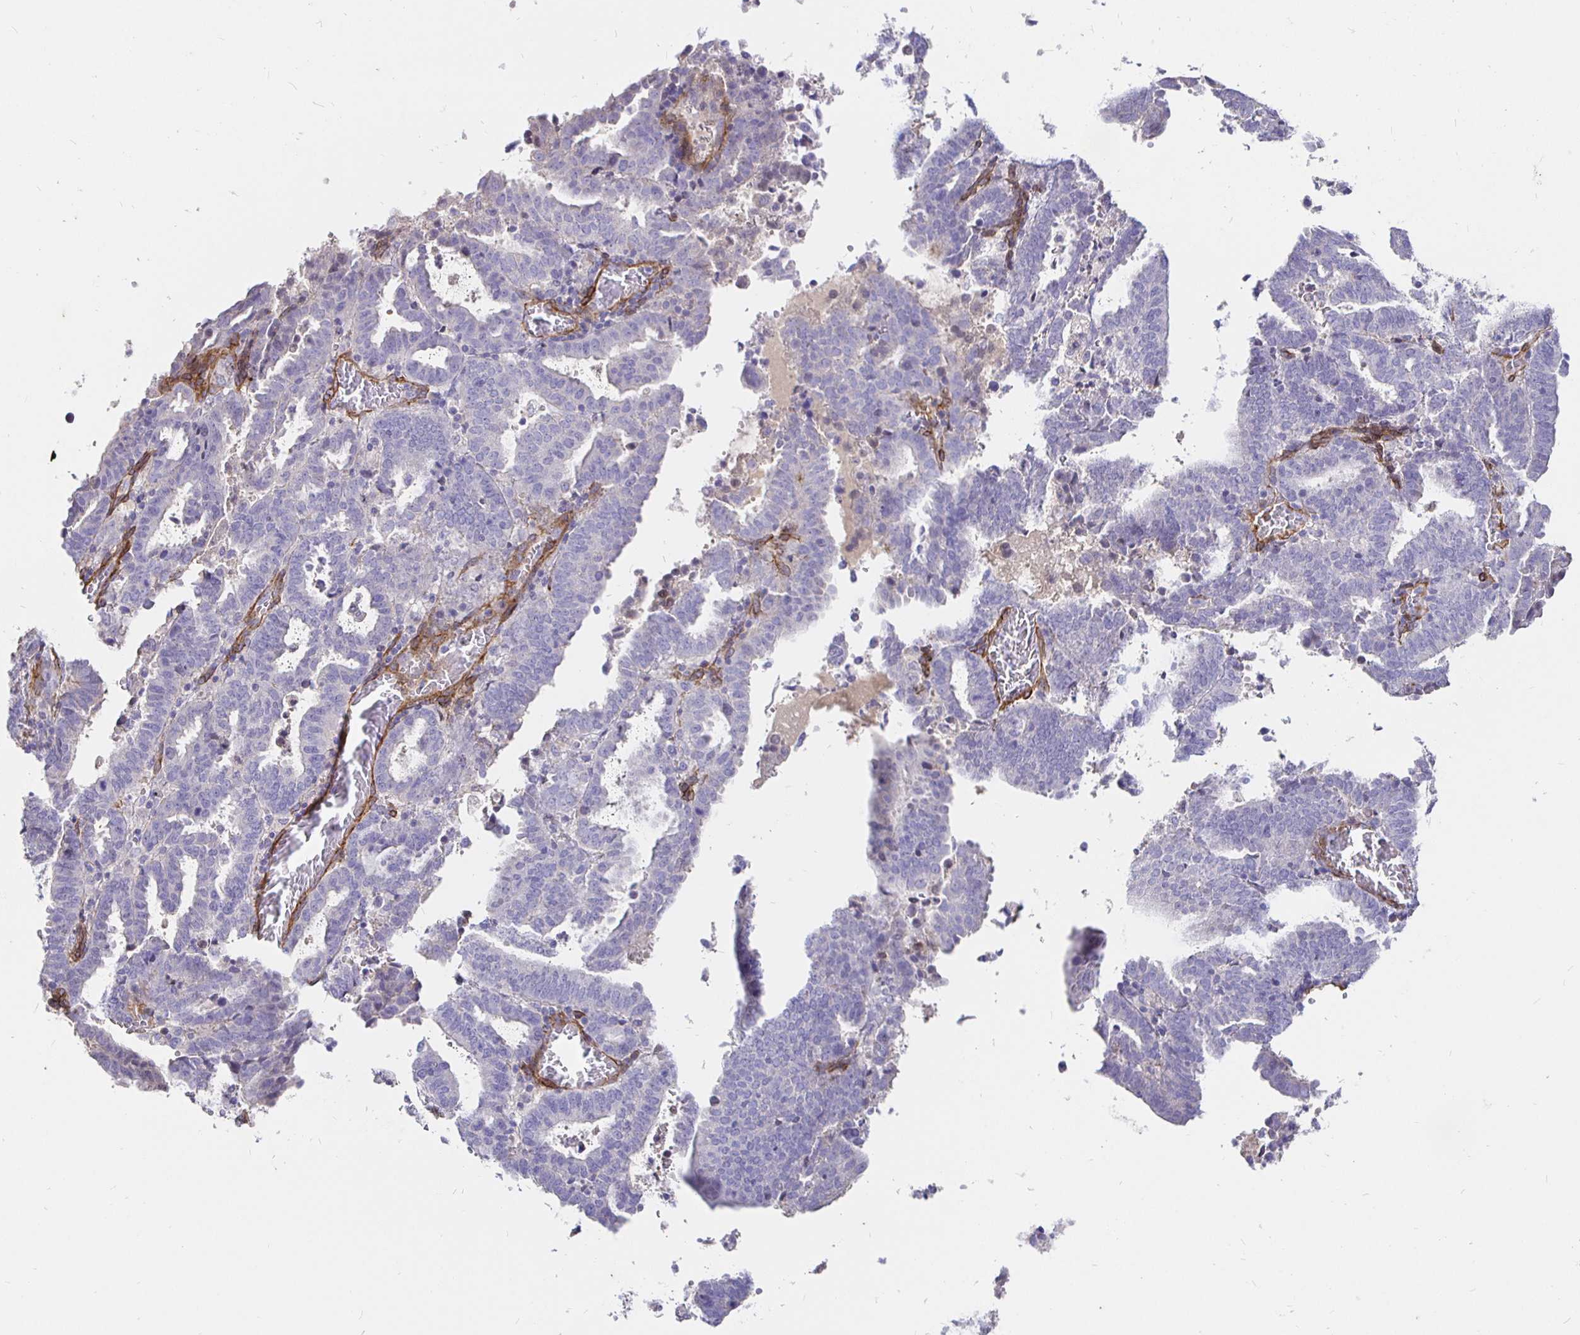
{"staining": {"intensity": "negative", "quantity": "none", "location": "none"}, "tissue": "endometrial cancer", "cell_type": "Tumor cells", "image_type": "cancer", "snomed": [{"axis": "morphology", "description": "Adenocarcinoma, NOS"}, {"axis": "topography", "description": "Uterus"}], "caption": "Adenocarcinoma (endometrial) stained for a protein using immunohistochemistry (IHC) displays no positivity tumor cells.", "gene": "PALM2AKAP2", "patient": {"sex": "female", "age": 83}}